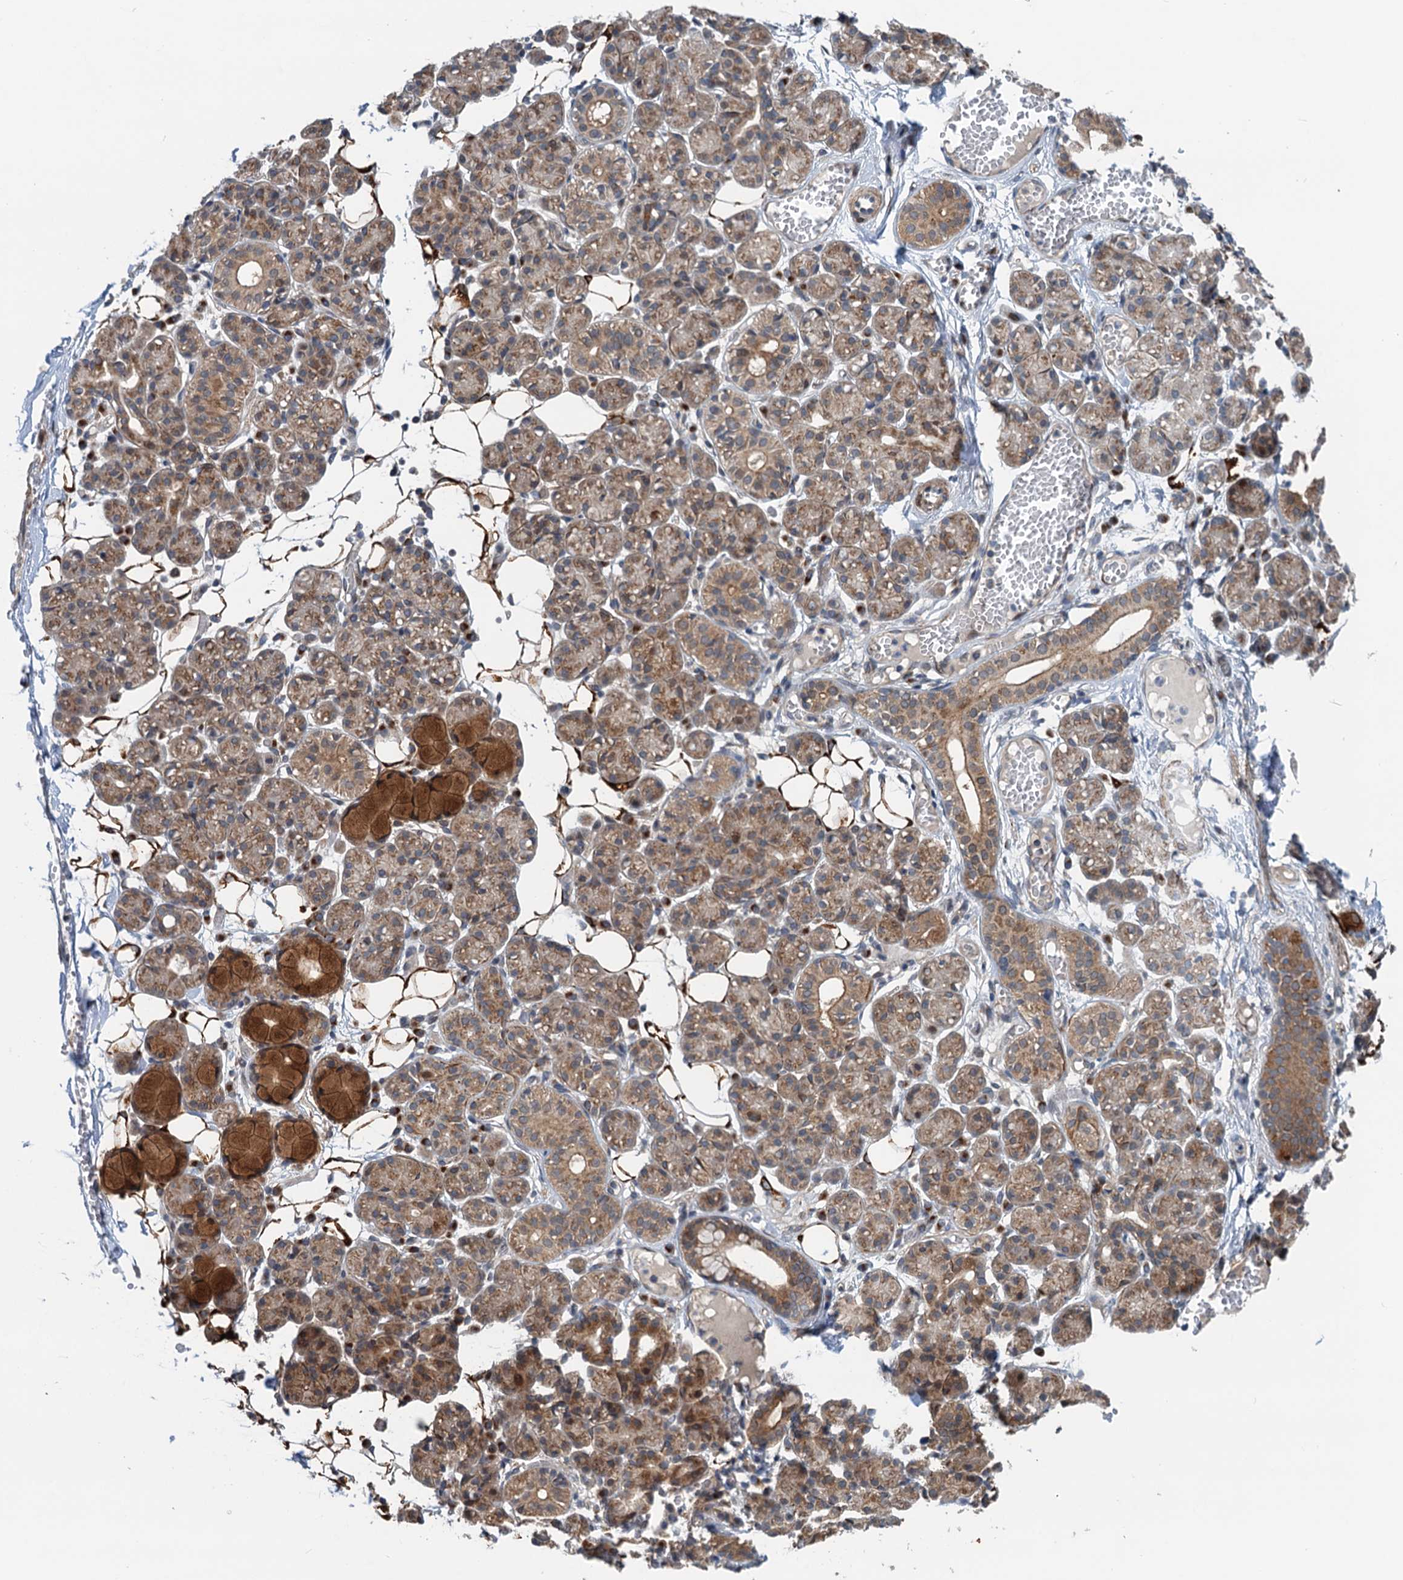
{"staining": {"intensity": "moderate", "quantity": "25%-75%", "location": "cytoplasmic/membranous"}, "tissue": "salivary gland", "cell_type": "Glandular cells", "image_type": "normal", "snomed": [{"axis": "morphology", "description": "Normal tissue, NOS"}, {"axis": "topography", "description": "Salivary gland"}], "caption": "Protein expression analysis of unremarkable salivary gland exhibits moderate cytoplasmic/membranous expression in about 25%-75% of glandular cells. Using DAB (3,3'-diaminobenzidine) (brown) and hematoxylin (blue) stains, captured at high magnification using brightfield microscopy.", "gene": "DYNC2I2", "patient": {"sex": "male", "age": 63}}